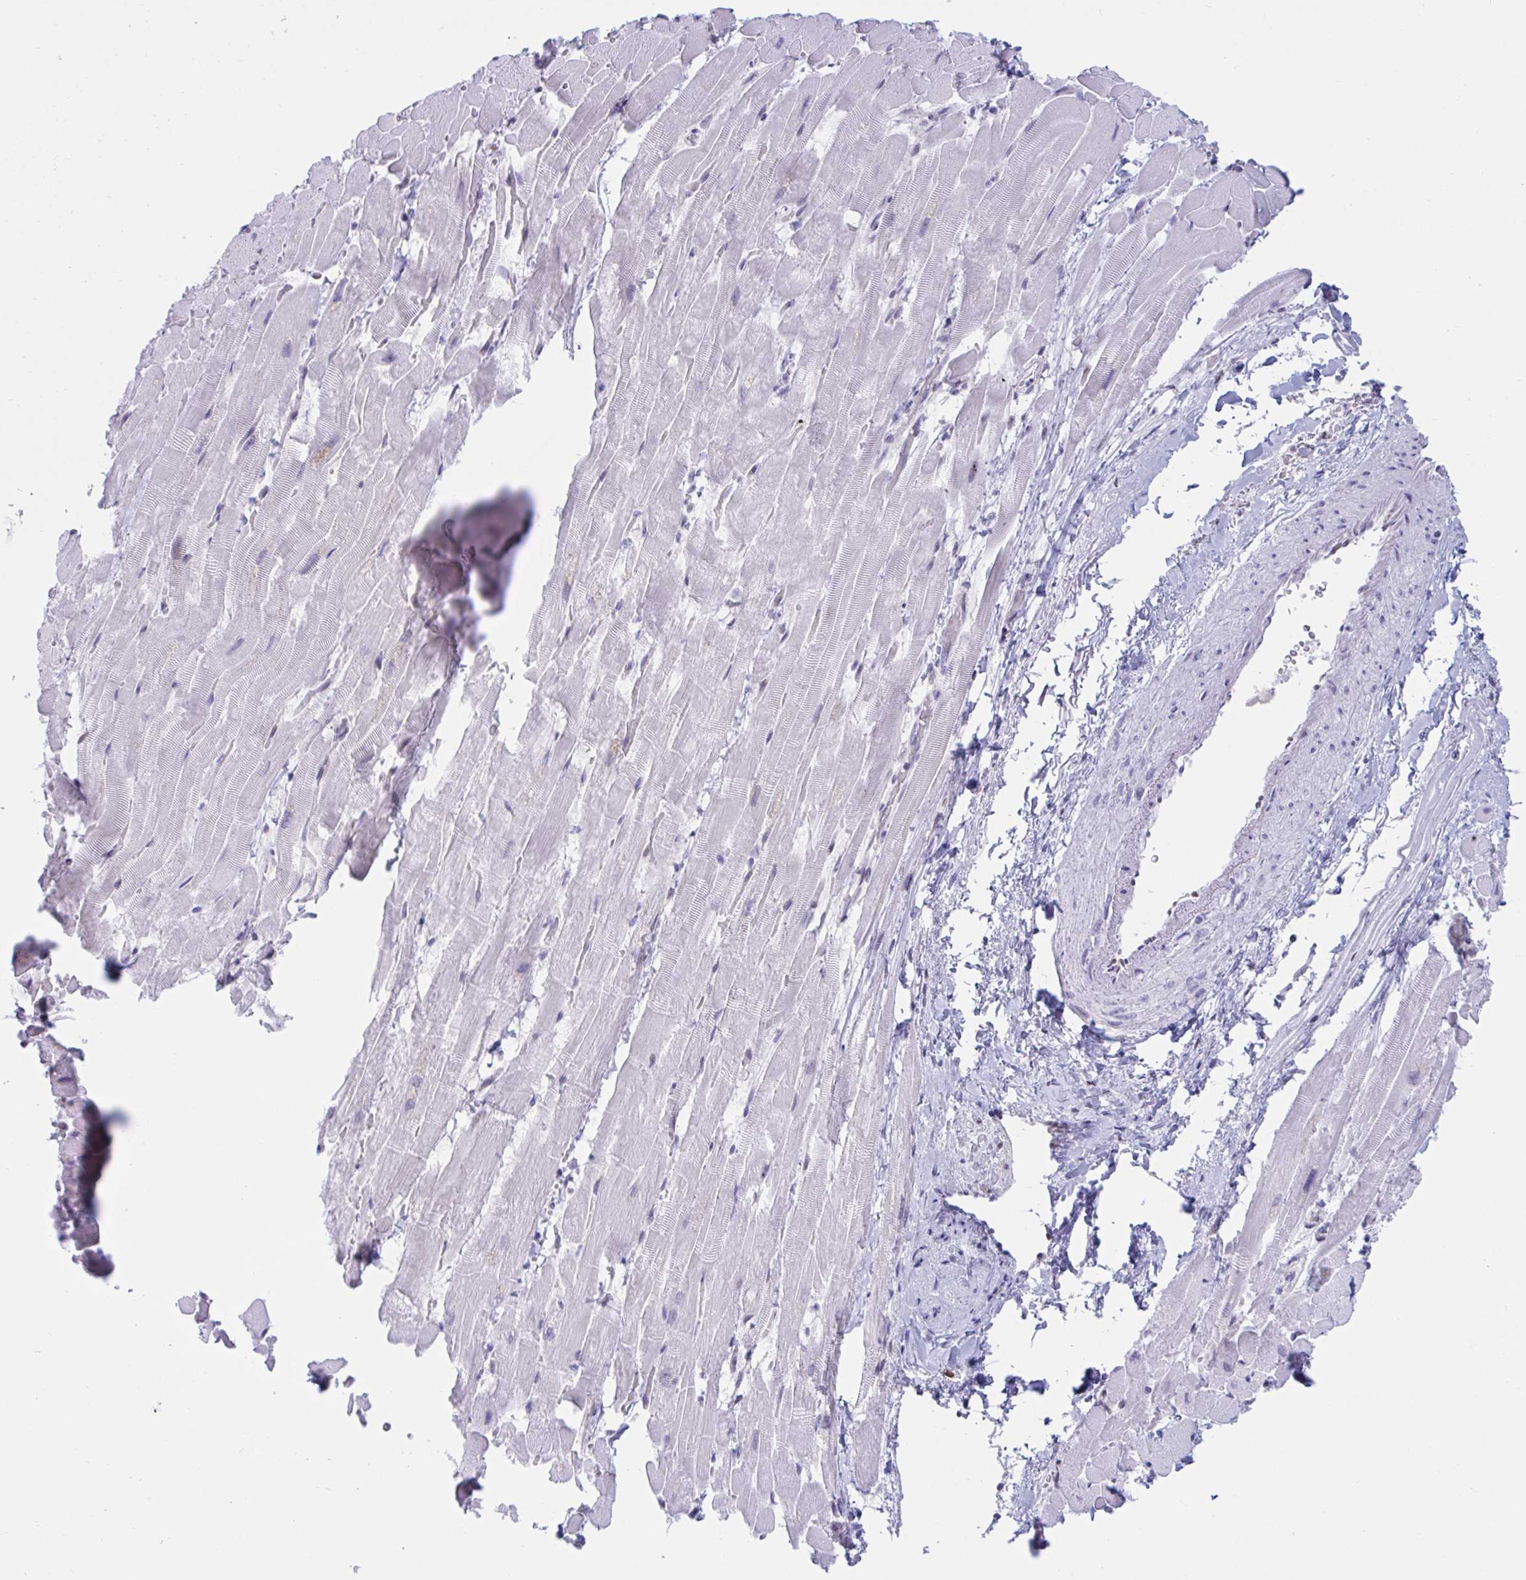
{"staining": {"intensity": "strong", "quantity": "25%-75%", "location": "nuclear"}, "tissue": "heart muscle", "cell_type": "Cardiomyocytes", "image_type": "normal", "snomed": [{"axis": "morphology", "description": "Normal tissue, NOS"}, {"axis": "topography", "description": "Heart"}], "caption": "This histopathology image shows immunohistochemistry (IHC) staining of unremarkable human heart muscle, with high strong nuclear expression in about 25%-75% of cardiomyocytes.", "gene": "IKZF2", "patient": {"sex": "male", "age": 37}}